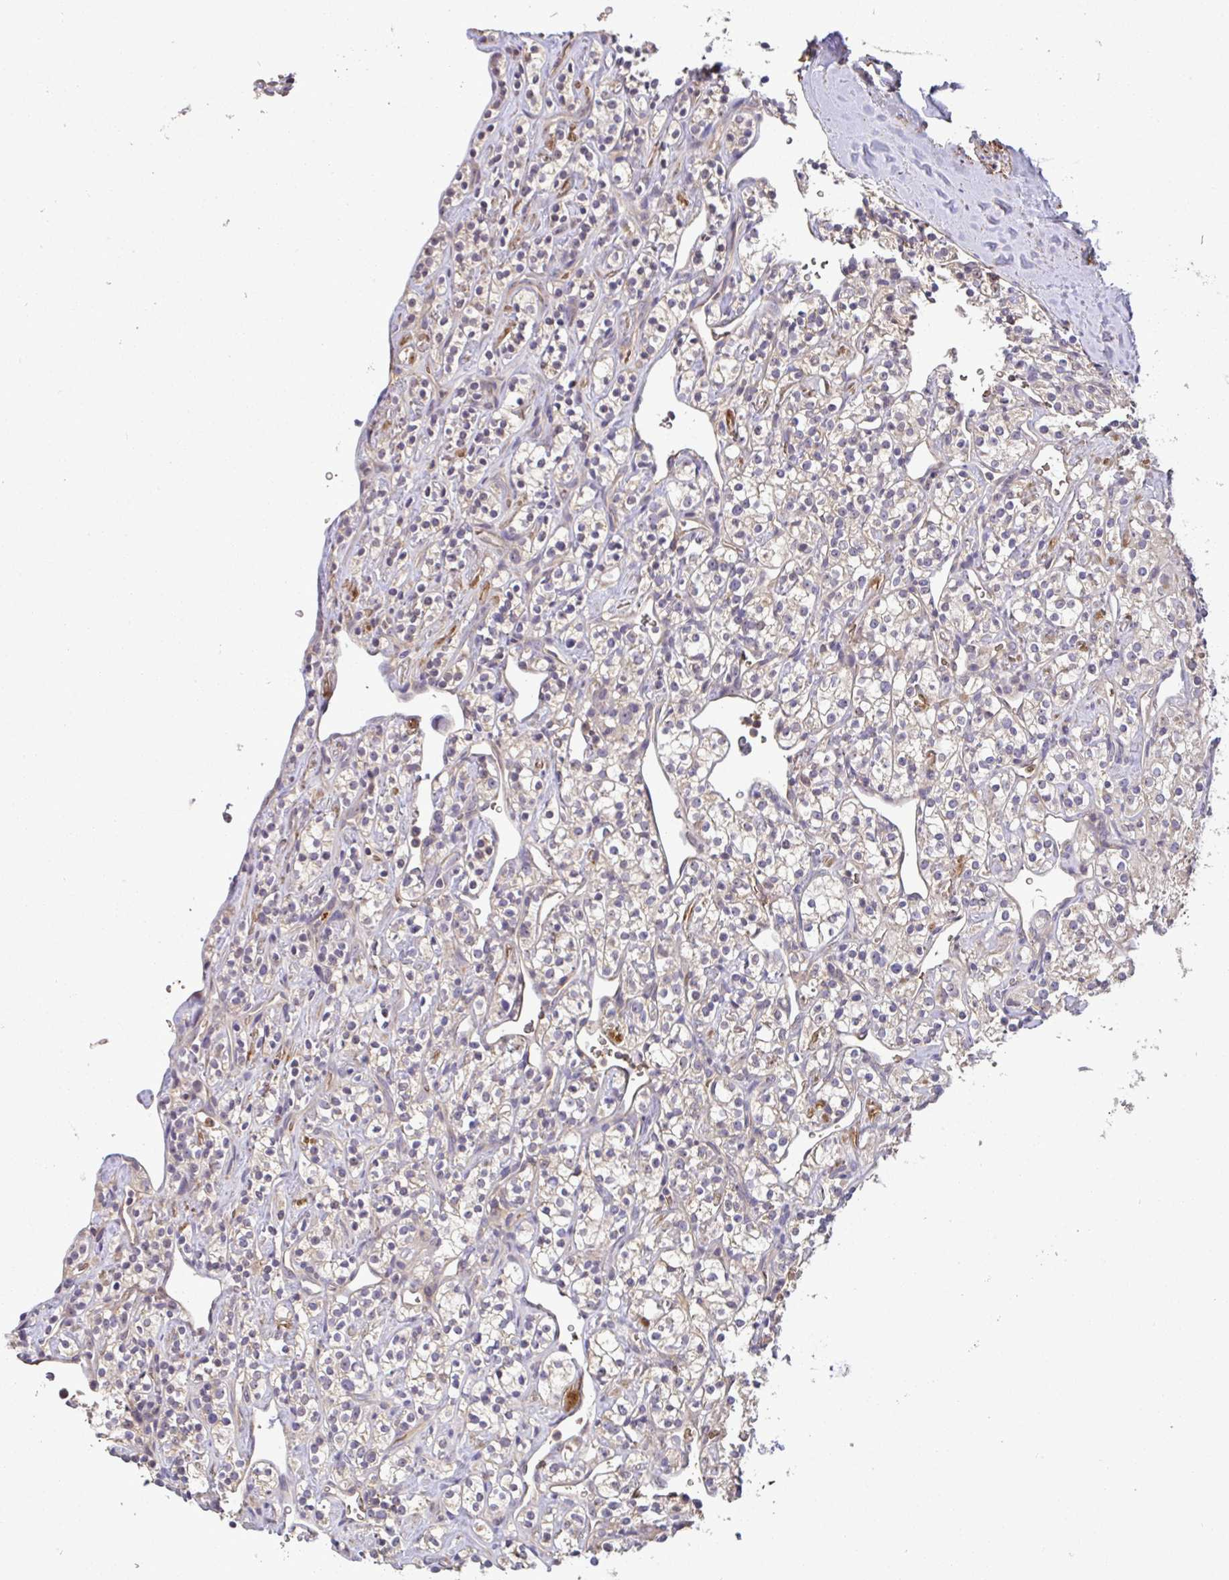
{"staining": {"intensity": "negative", "quantity": "none", "location": "none"}, "tissue": "renal cancer", "cell_type": "Tumor cells", "image_type": "cancer", "snomed": [{"axis": "morphology", "description": "Adenocarcinoma, NOS"}, {"axis": "topography", "description": "Kidney"}], "caption": "Immunohistochemistry (IHC) histopathology image of human renal adenocarcinoma stained for a protein (brown), which exhibits no positivity in tumor cells. The staining was performed using DAB (3,3'-diaminobenzidine) to visualize the protein expression in brown, while the nuclei were stained in blue with hematoxylin (Magnification: 20x).", "gene": "C1QTNF9B", "patient": {"sex": "male", "age": 77}}